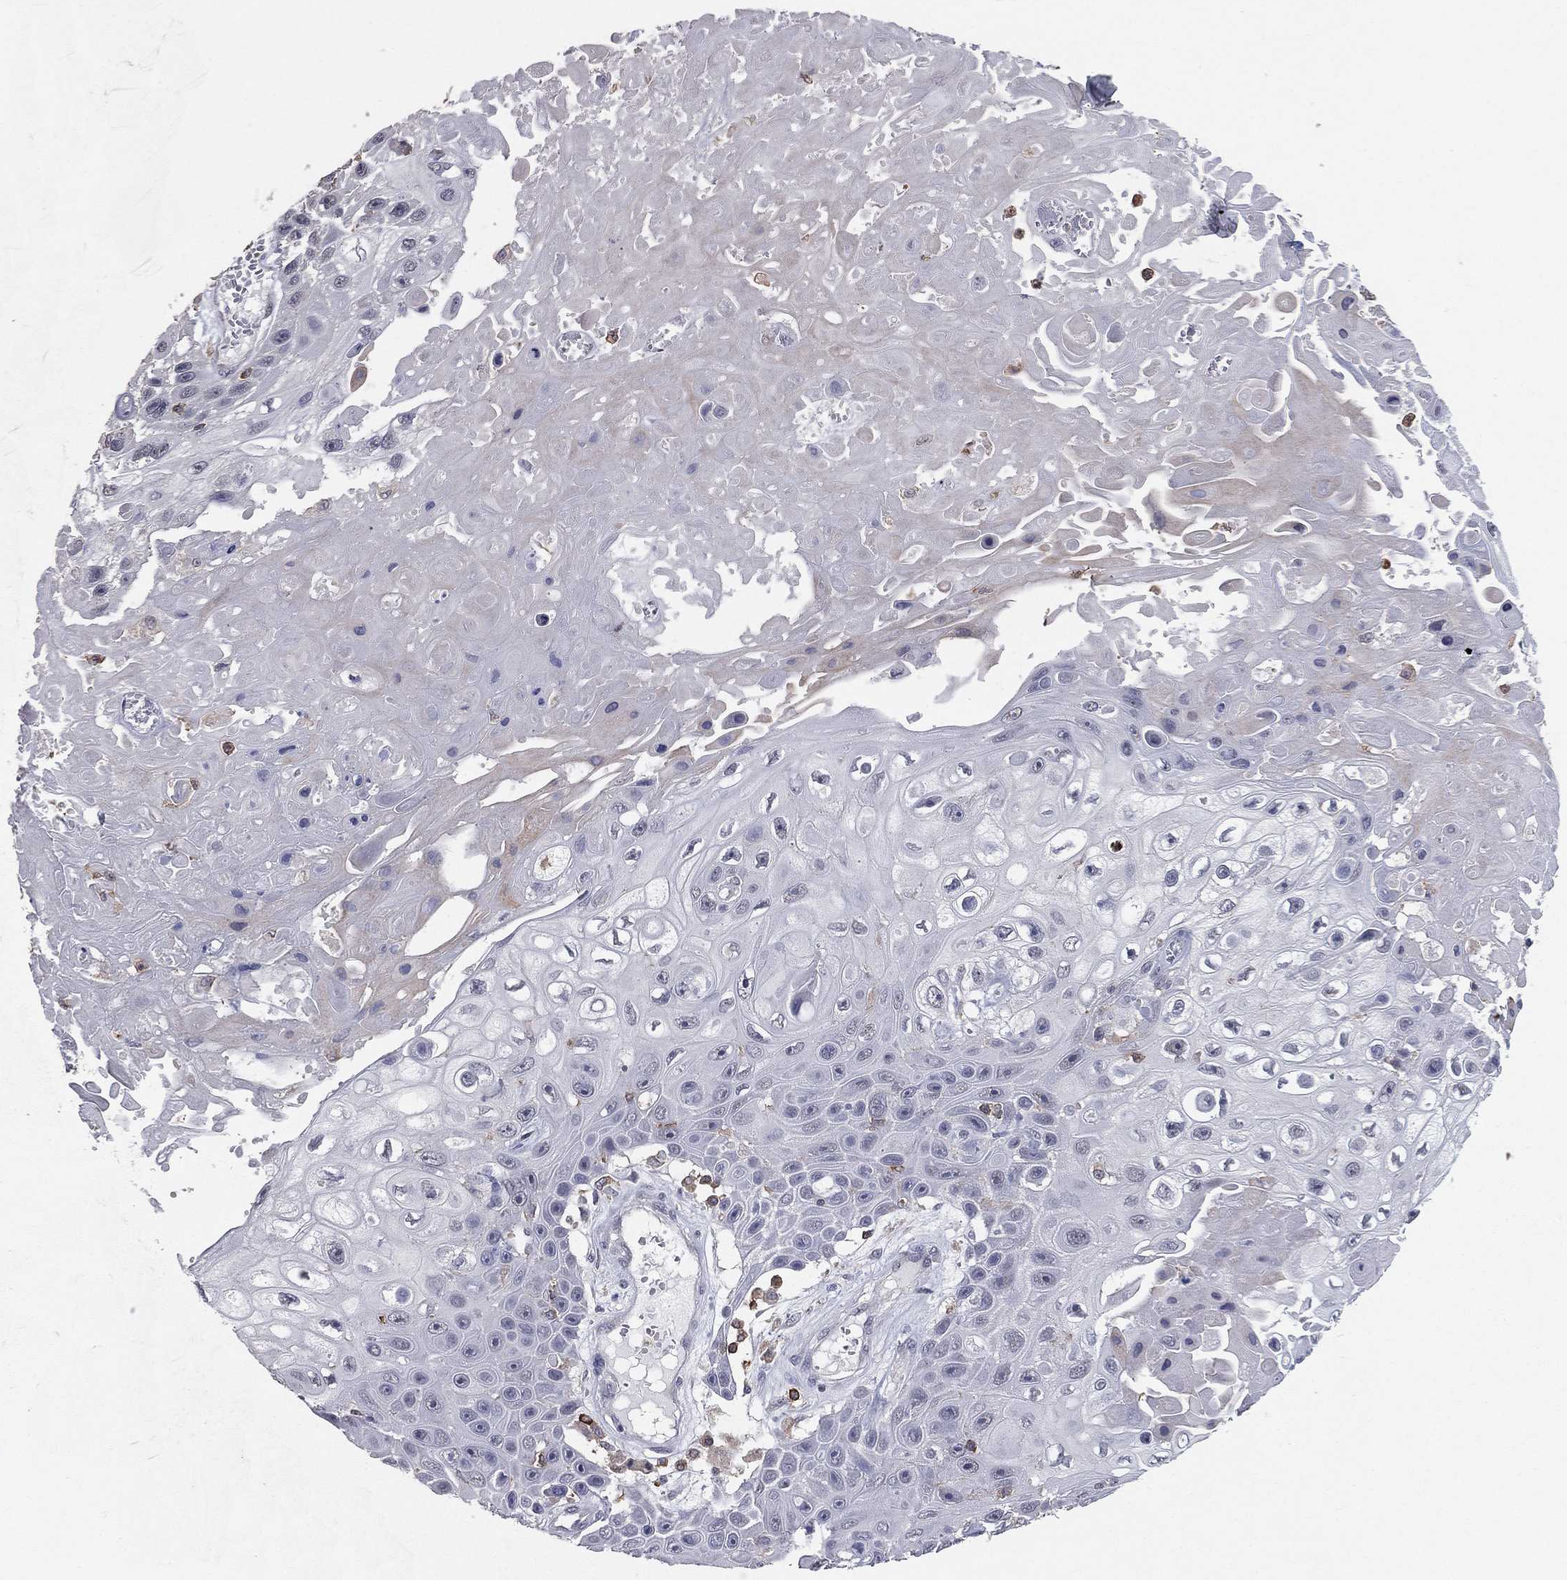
{"staining": {"intensity": "negative", "quantity": "none", "location": "none"}, "tissue": "skin cancer", "cell_type": "Tumor cells", "image_type": "cancer", "snomed": [{"axis": "morphology", "description": "Squamous cell carcinoma, NOS"}, {"axis": "topography", "description": "Skin"}], "caption": "Immunohistochemistry micrograph of human squamous cell carcinoma (skin) stained for a protein (brown), which reveals no positivity in tumor cells.", "gene": "PSTPIP1", "patient": {"sex": "male", "age": 82}}